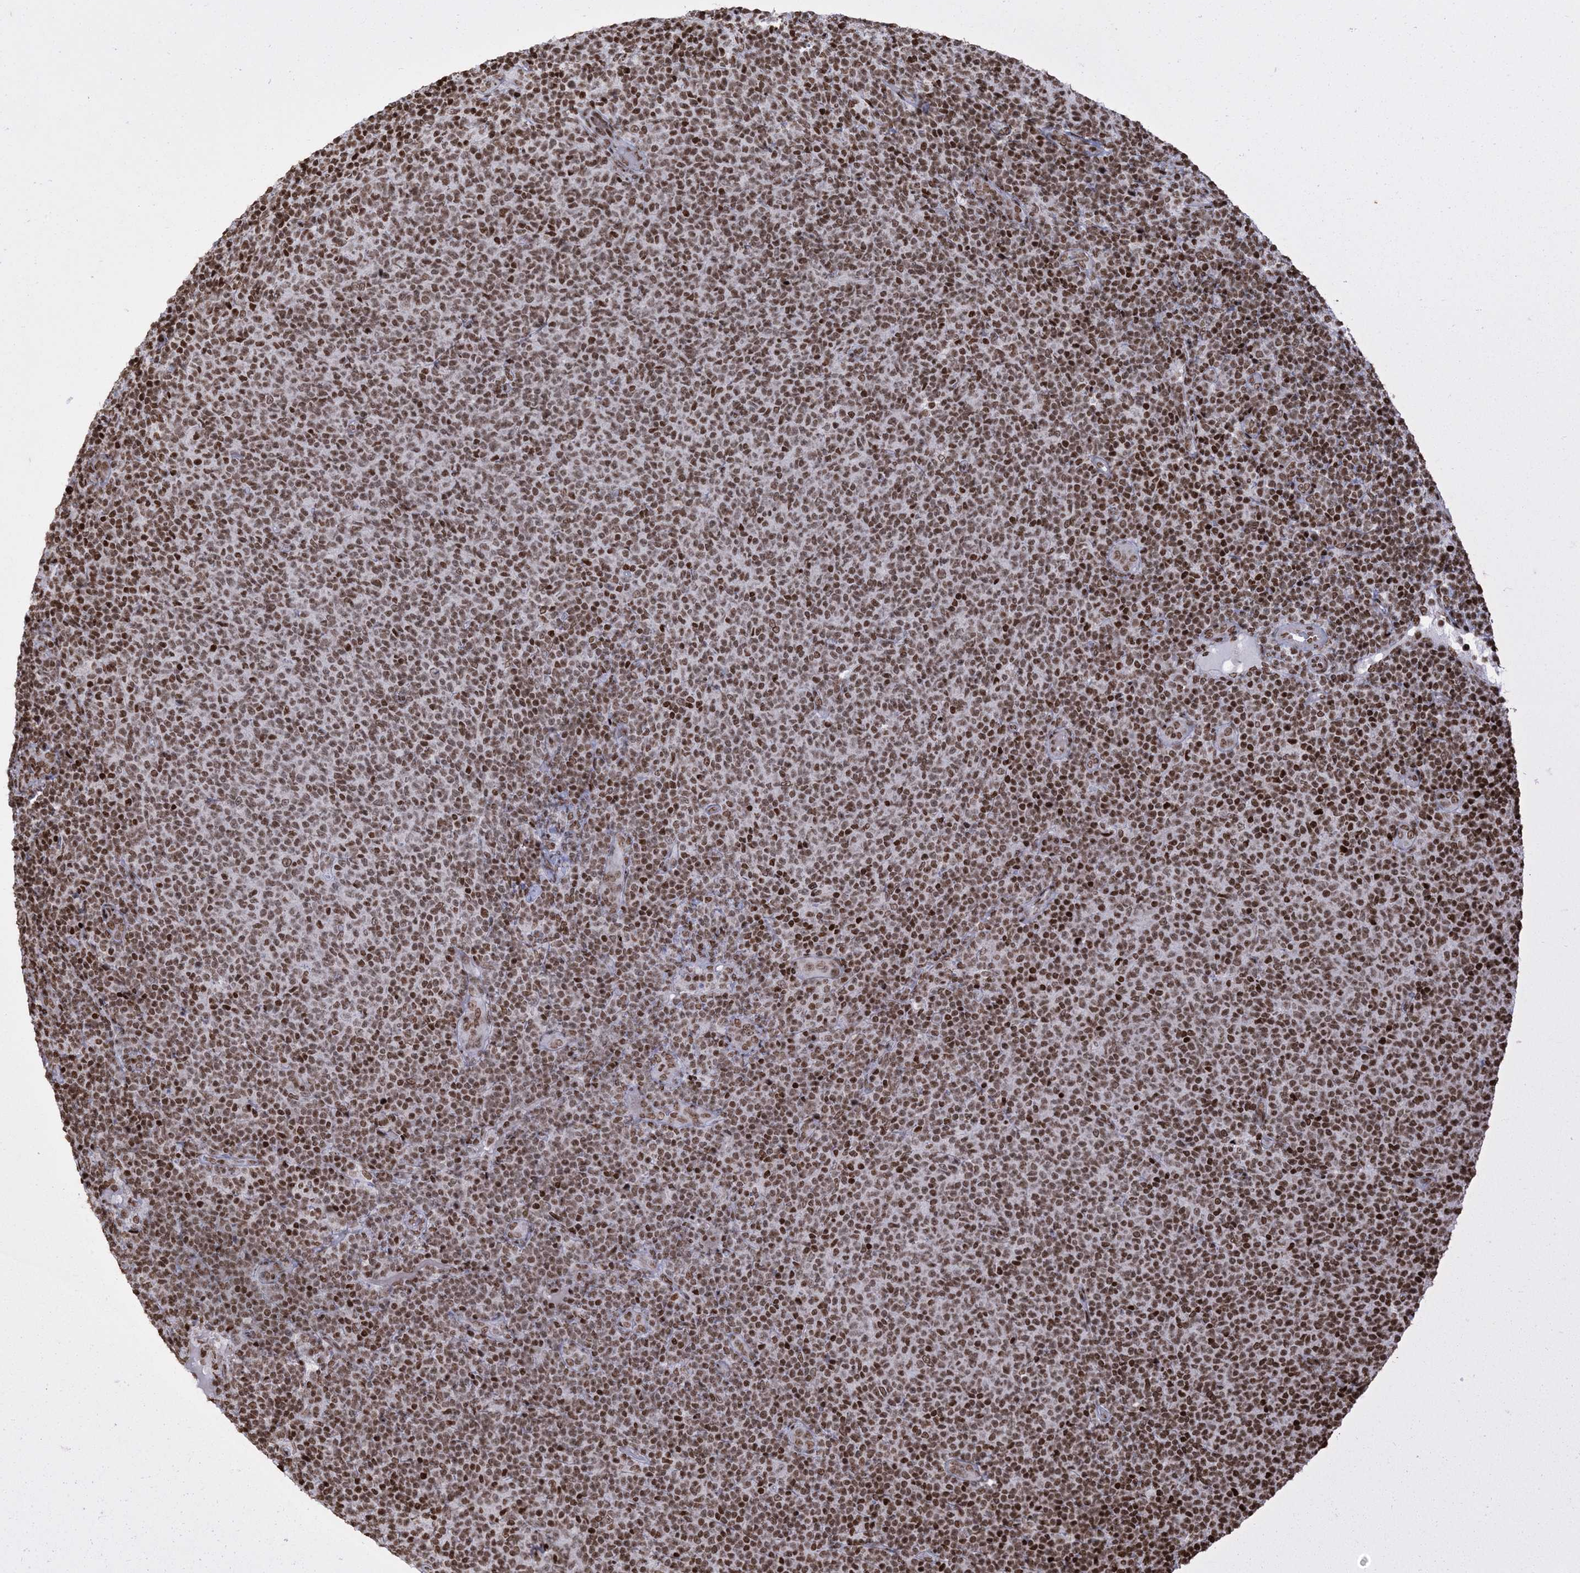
{"staining": {"intensity": "moderate", "quantity": ">75%", "location": "nuclear"}, "tissue": "lymphoma", "cell_type": "Tumor cells", "image_type": "cancer", "snomed": [{"axis": "morphology", "description": "Malignant lymphoma, non-Hodgkin's type, Low grade"}, {"axis": "topography", "description": "Lymph node"}], "caption": "A histopathology image of low-grade malignant lymphoma, non-Hodgkin's type stained for a protein reveals moderate nuclear brown staining in tumor cells.", "gene": "H3-3B", "patient": {"sex": "male", "age": 66}}